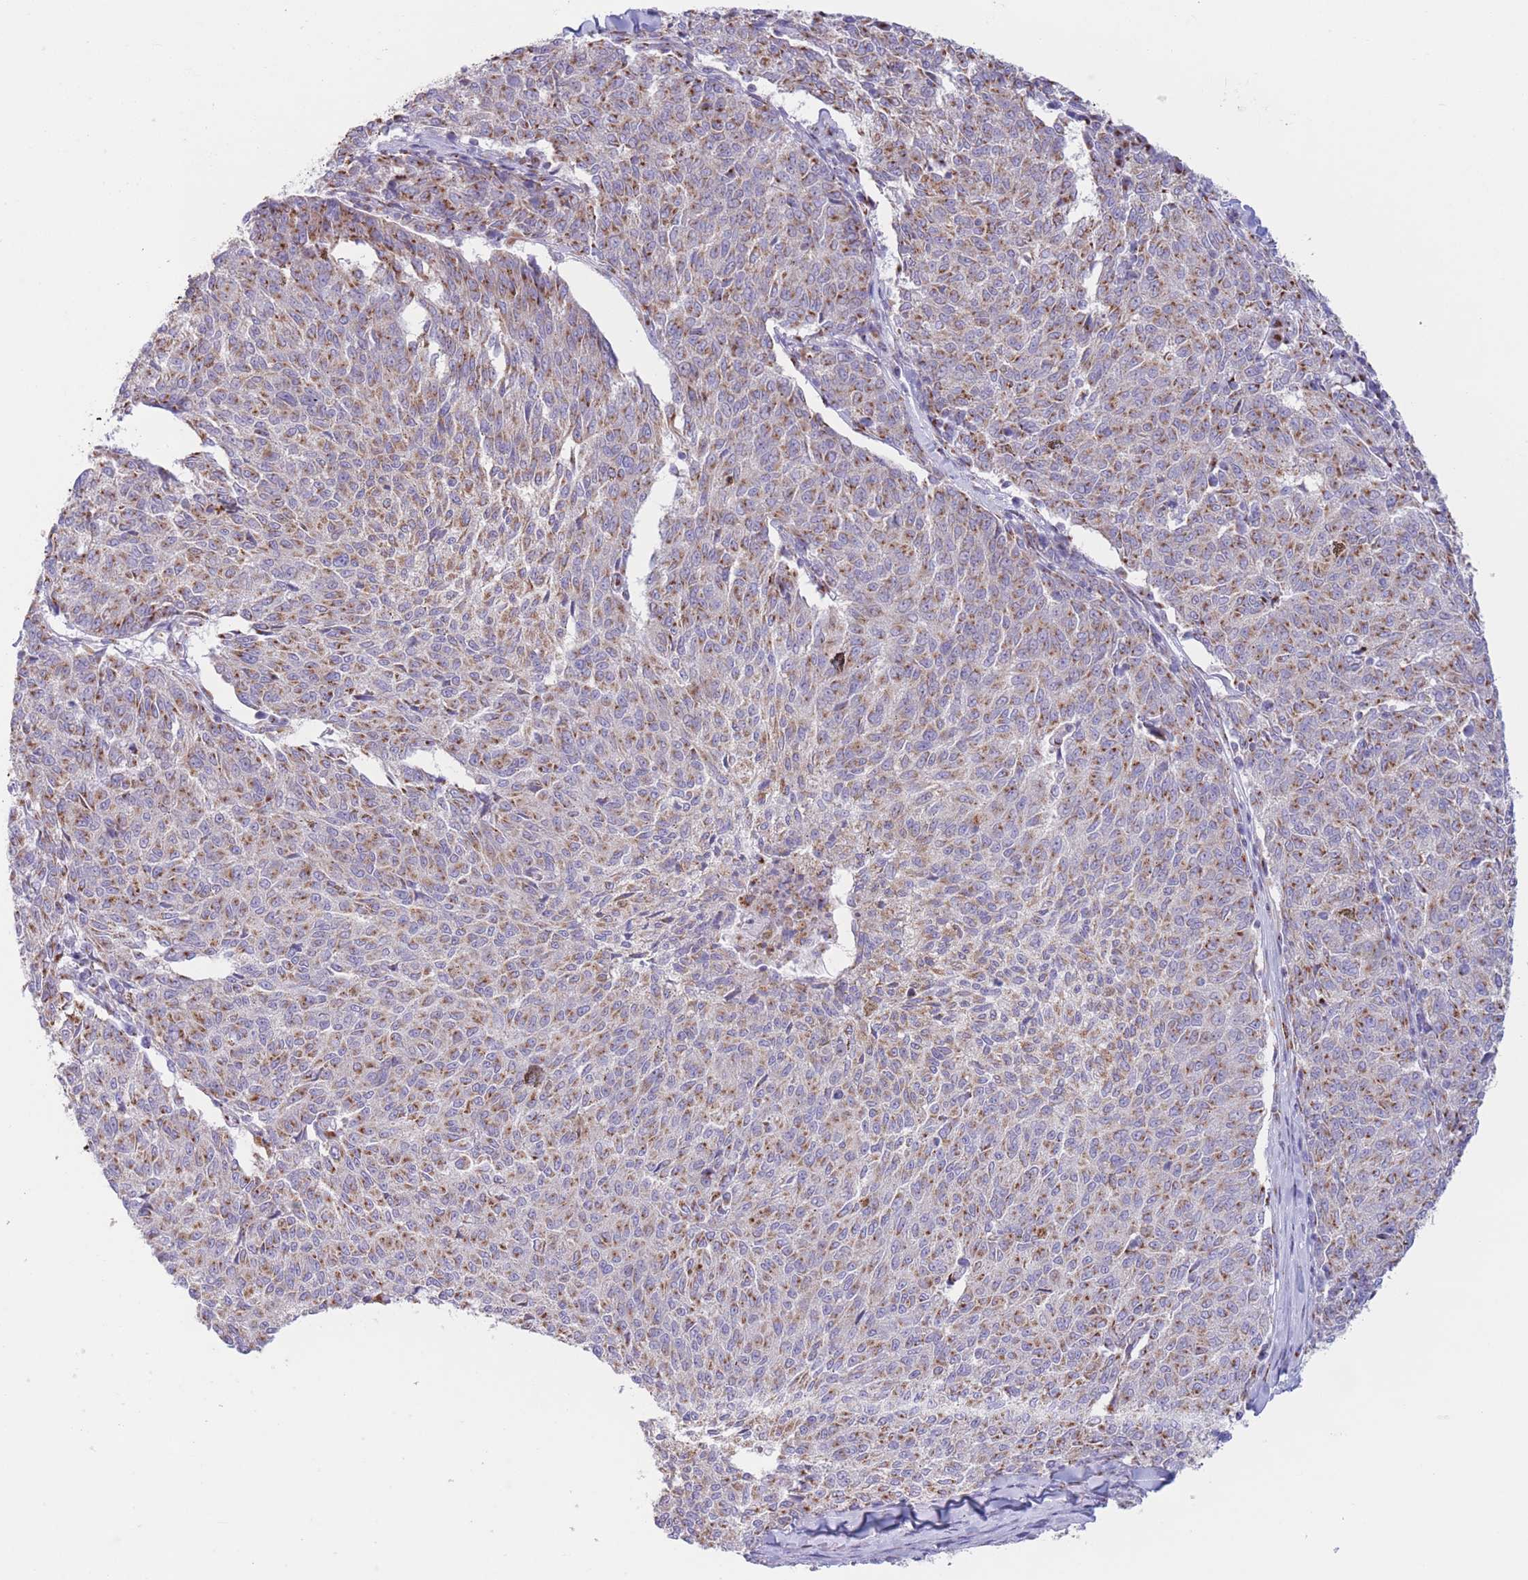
{"staining": {"intensity": "moderate", "quantity": ">75%", "location": "cytoplasmic/membranous"}, "tissue": "melanoma", "cell_type": "Tumor cells", "image_type": "cancer", "snomed": [{"axis": "morphology", "description": "Malignant melanoma, NOS"}, {"axis": "topography", "description": "Skin"}], "caption": "This micrograph reveals immunohistochemistry staining of human malignant melanoma, with medium moderate cytoplasmic/membranous expression in approximately >75% of tumor cells.", "gene": "MPND", "patient": {"sex": "female", "age": 72}}